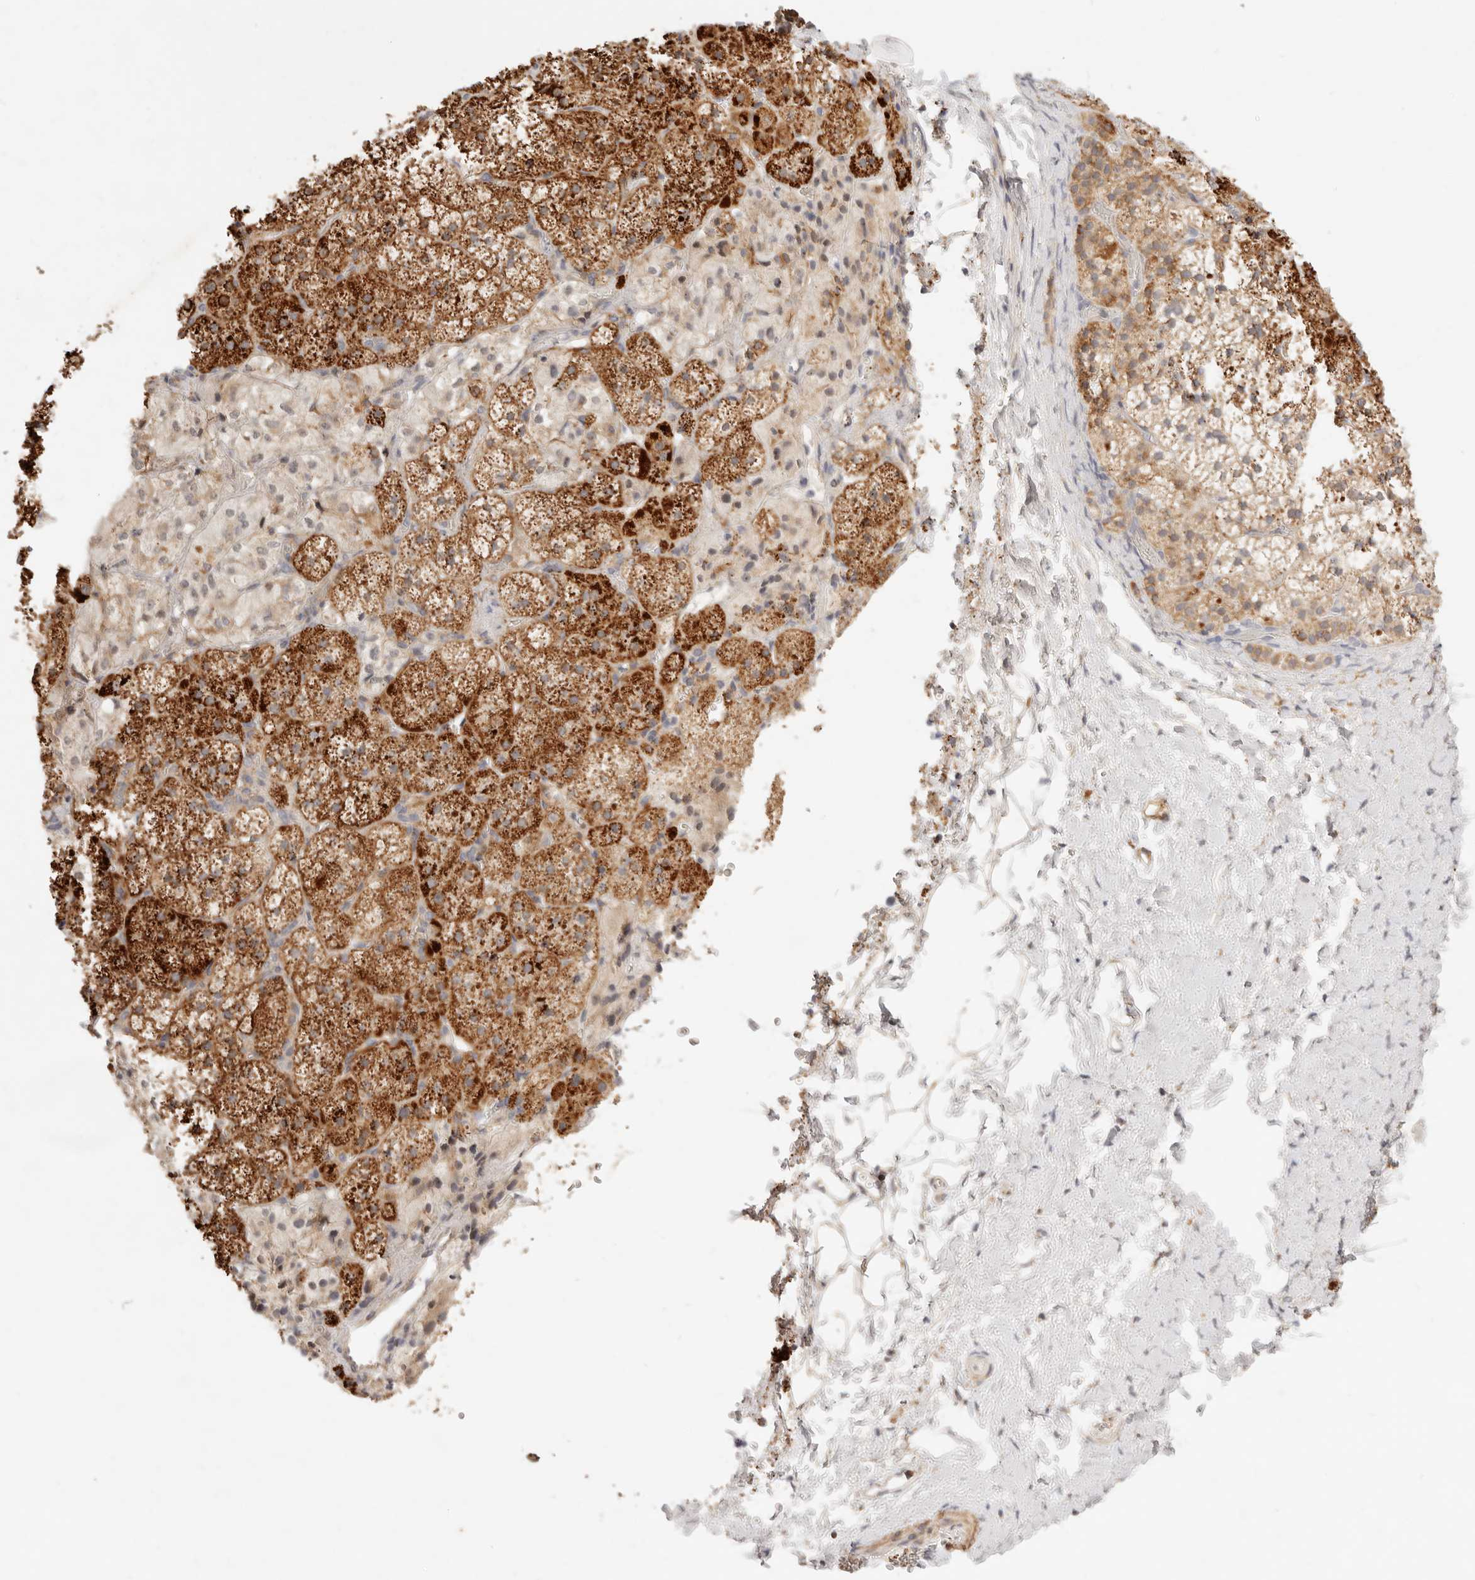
{"staining": {"intensity": "strong", "quantity": ">75%", "location": "cytoplasmic/membranous"}, "tissue": "adrenal gland", "cell_type": "Glandular cells", "image_type": "normal", "snomed": [{"axis": "morphology", "description": "Normal tissue, NOS"}, {"axis": "topography", "description": "Adrenal gland"}], "caption": "Protein staining by IHC demonstrates strong cytoplasmic/membranous positivity in approximately >75% of glandular cells in normal adrenal gland. (IHC, brightfield microscopy, high magnification).", "gene": "RUBCNL", "patient": {"sex": "female", "age": 44}}